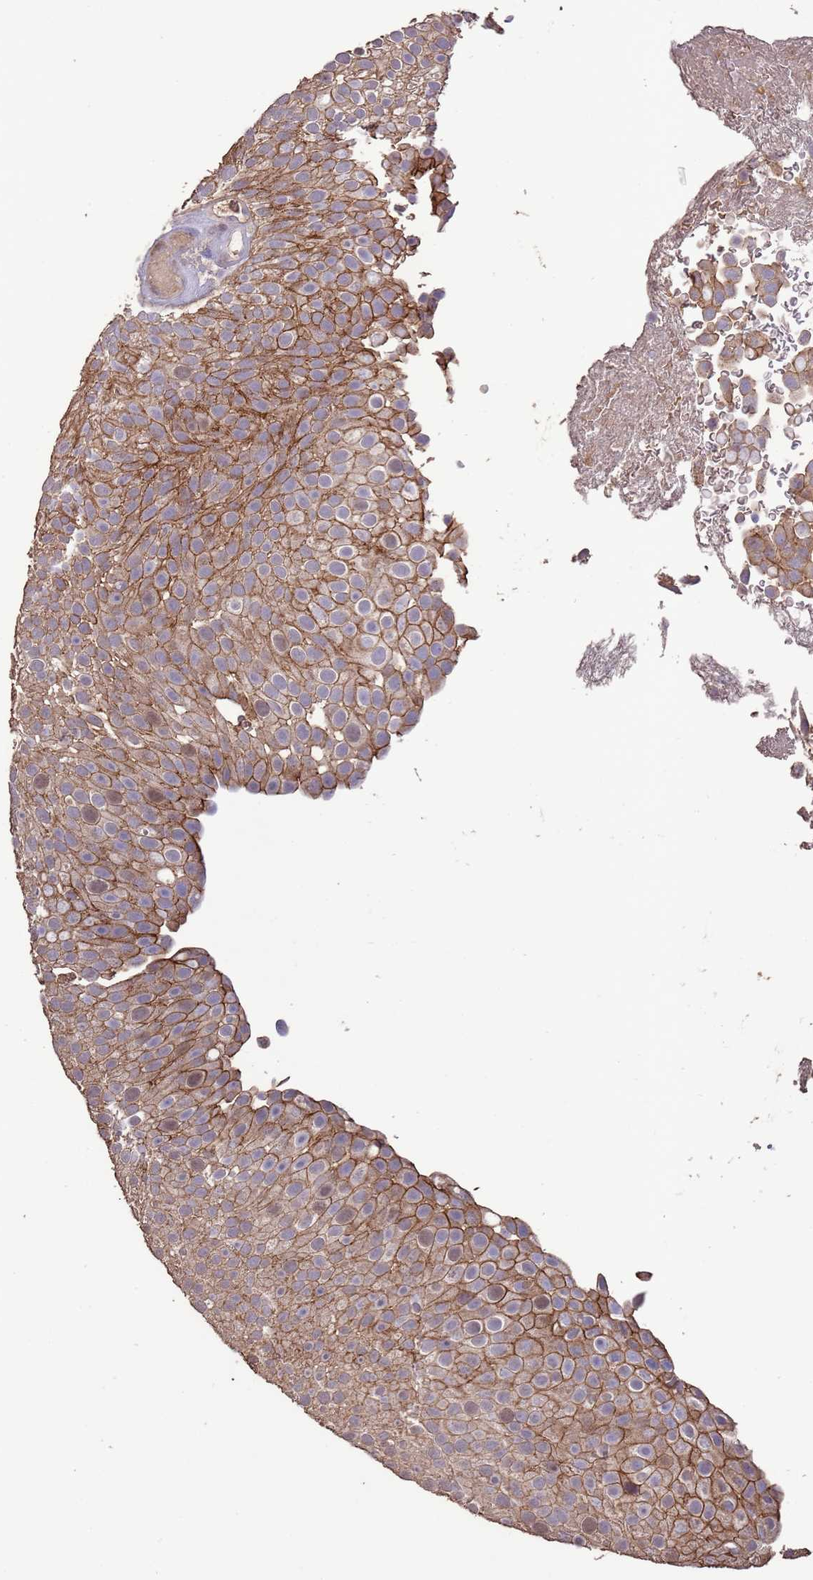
{"staining": {"intensity": "moderate", "quantity": ">75%", "location": "cytoplasmic/membranous"}, "tissue": "urothelial cancer", "cell_type": "Tumor cells", "image_type": "cancer", "snomed": [{"axis": "morphology", "description": "Urothelial carcinoma, Low grade"}, {"axis": "topography", "description": "Urinary bladder"}], "caption": "Immunohistochemistry of human low-grade urothelial carcinoma demonstrates medium levels of moderate cytoplasmic/membranous positivity in approximately >75% of tumor cells. (IHC, brightfield microscopy, high magnification).", "gene": "SLC9B2", "patient": {"sex": "male", "age": 78}}